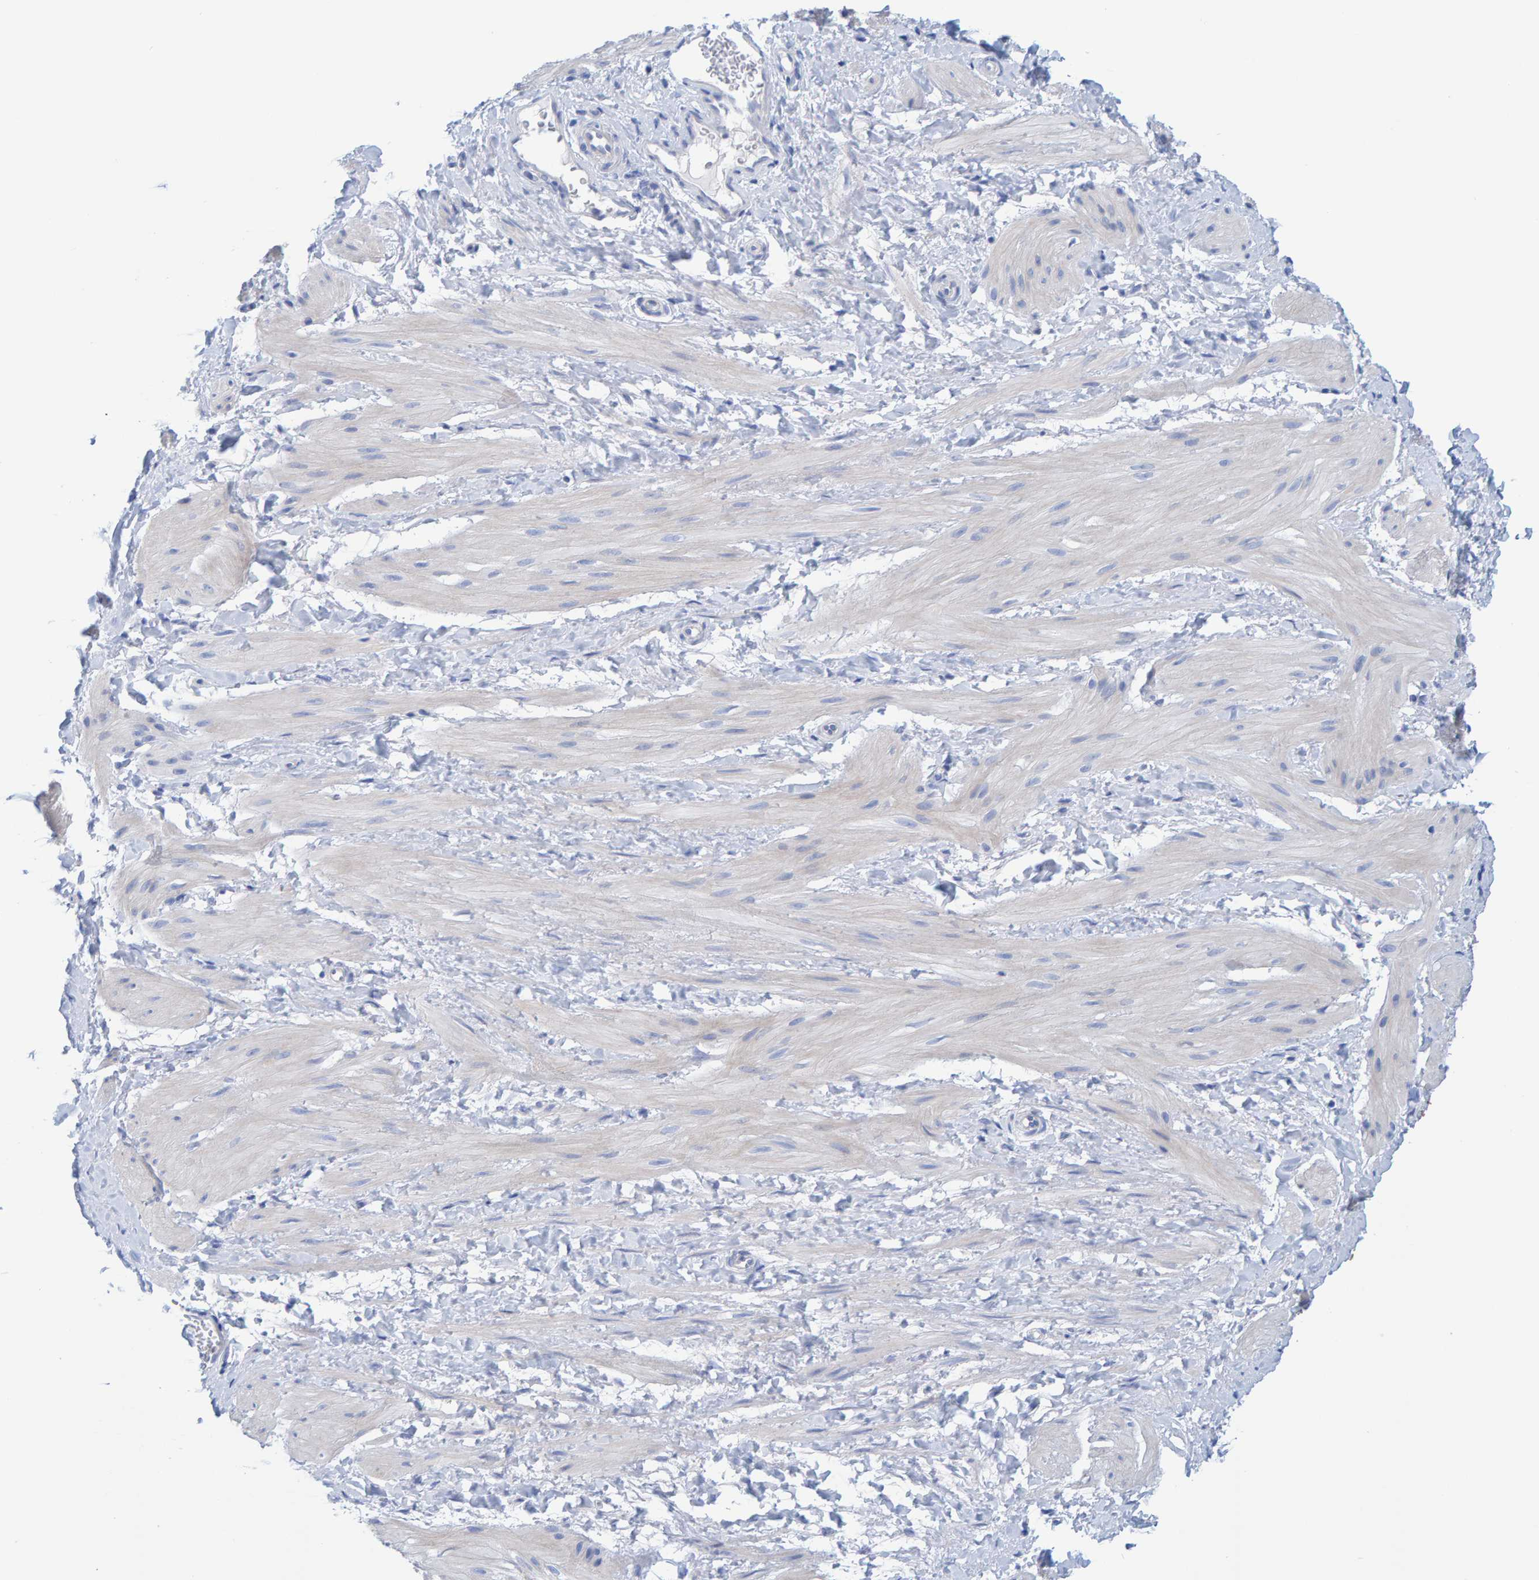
{"staining": {"intensity": "negative", "quantity": "none", "location": "none"}, "tissue": "smooth muscle", "cell_type": "Smooth muscle cells", "image_type": "normal", "snomed": [{"axis": "morphology", "description": "Normal tissue, NOS"}, {"axis": "topography", "description": "Smooth muscle"}], "caption": "This is an immunohistochemistry image of unremarkable human smooth muscle. There is no expression in smooth muscle cells.", "gene": "JAKMIP3", "patient": {"sex": "male", "age": 16}}